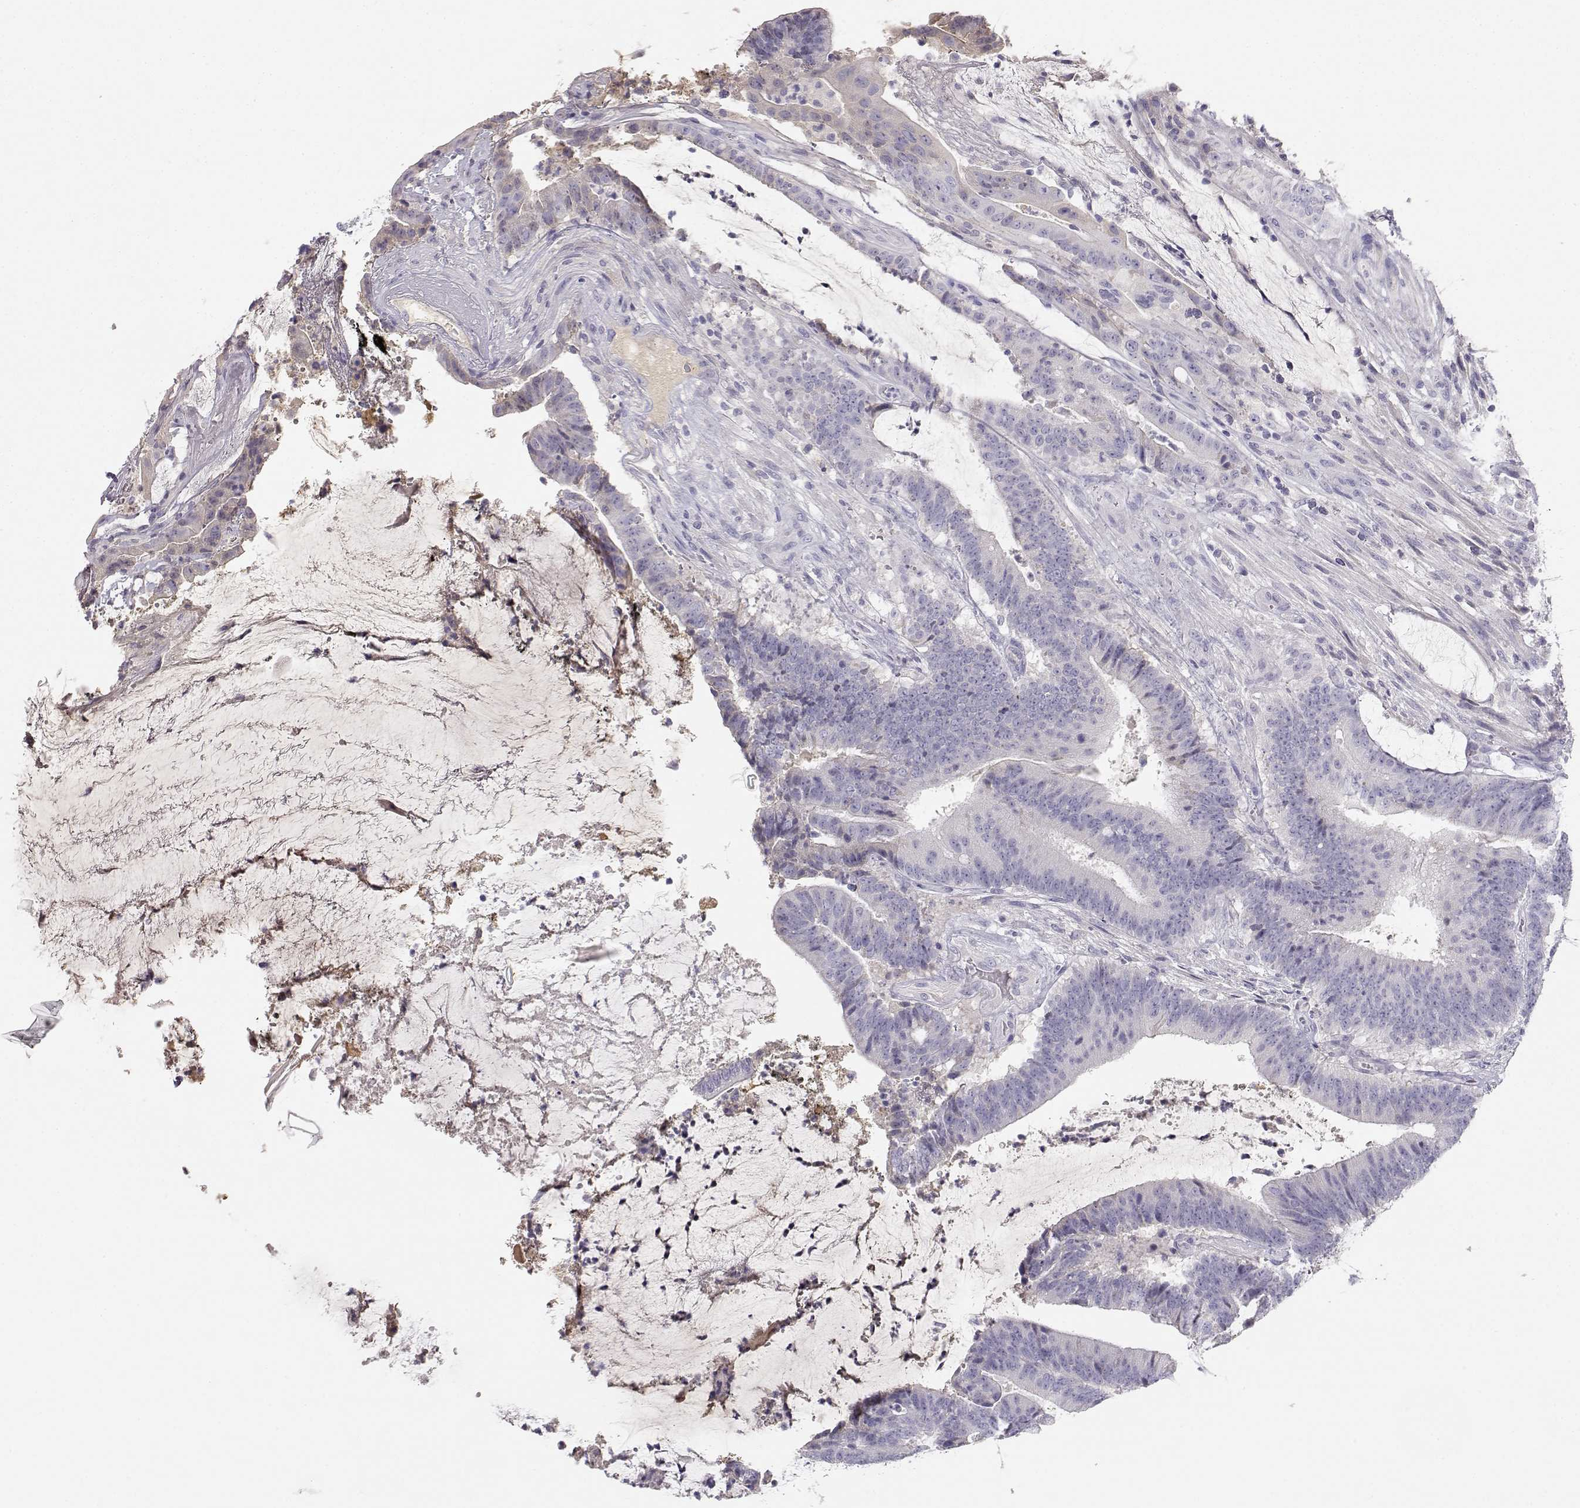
{"staining": {"intensity": "negative", "quantity": "none", "location": "none"}, "tissue": "colorectal cancer", "cell_type": "Tumor cells", "image_type": "cancer", "snomed": [{"axis": "morphology", "description": "Adenocarcinoma, NOS"}, {"axis": "topography", "description": "Colon"}], "caption": "This is a micrograph of immunohistochemistry staining of adenocarcinoma (colorectal), which shows no expression in tumor cells. Nuclei are stained in blue.", "gene": "GPR174", "patient": {"sex": "female", "age": 43}}